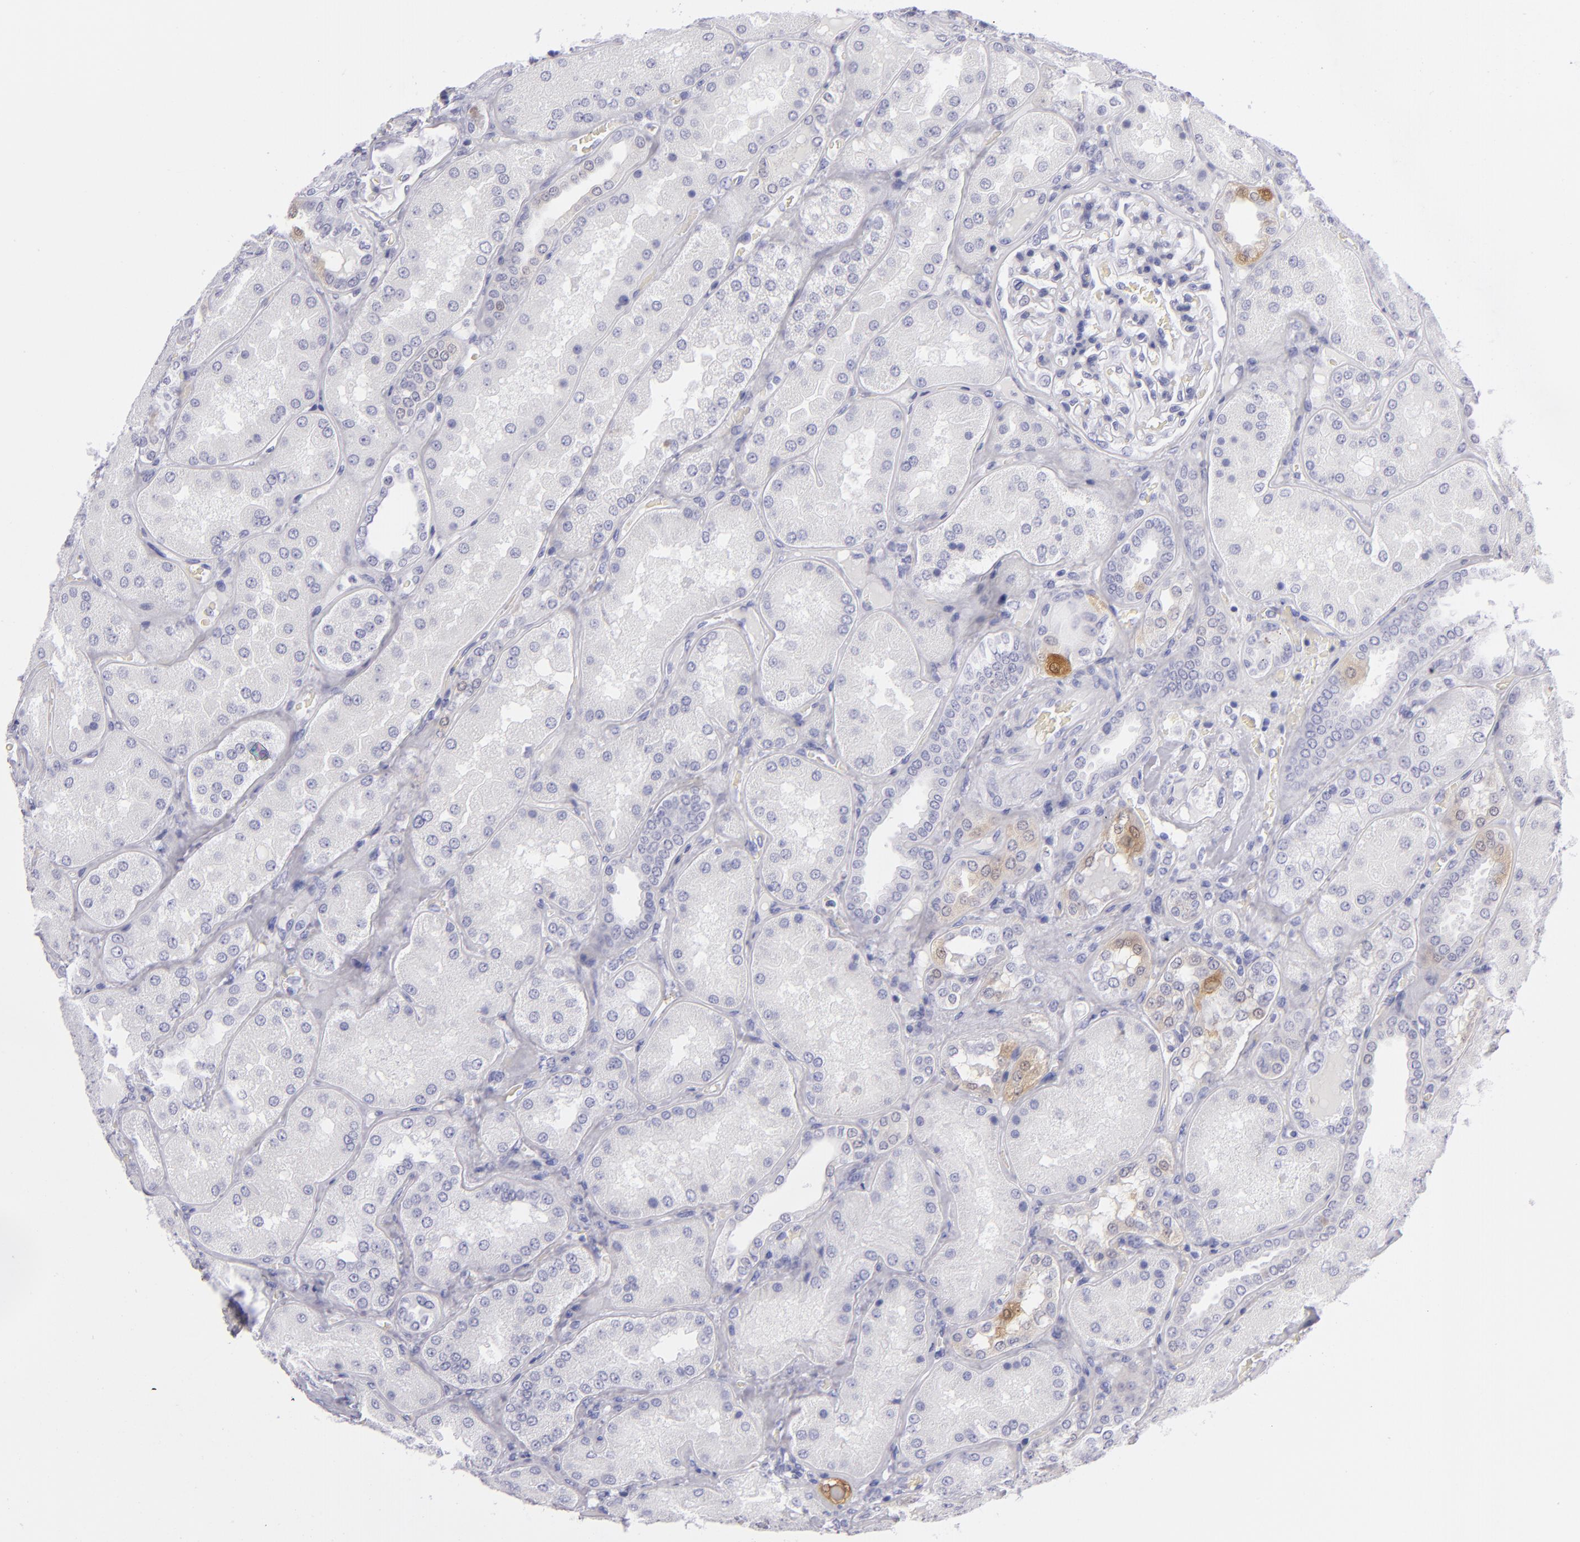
{"staining": {"intensity": "negative", "quantity": "none", "location": "none"}, "tissue": "kidney", "cell_type": "Cells in glomeruli", "image_type": "normal", "snomed": [{"axis": "morphology", "description": "Normal tissue, NOS"}, {"axis": "topography", "description": "Kidney"}], "caption": "Cells in glomeruli are negative for brown protein staining in unremarkable kidney. (Stains: DAB IHC with hematoxylin counter stain, Microscopy: brightfield microscopy at high magnification).", "gene": "PVALB", "patient": {"sex": "female", "age": 56}}